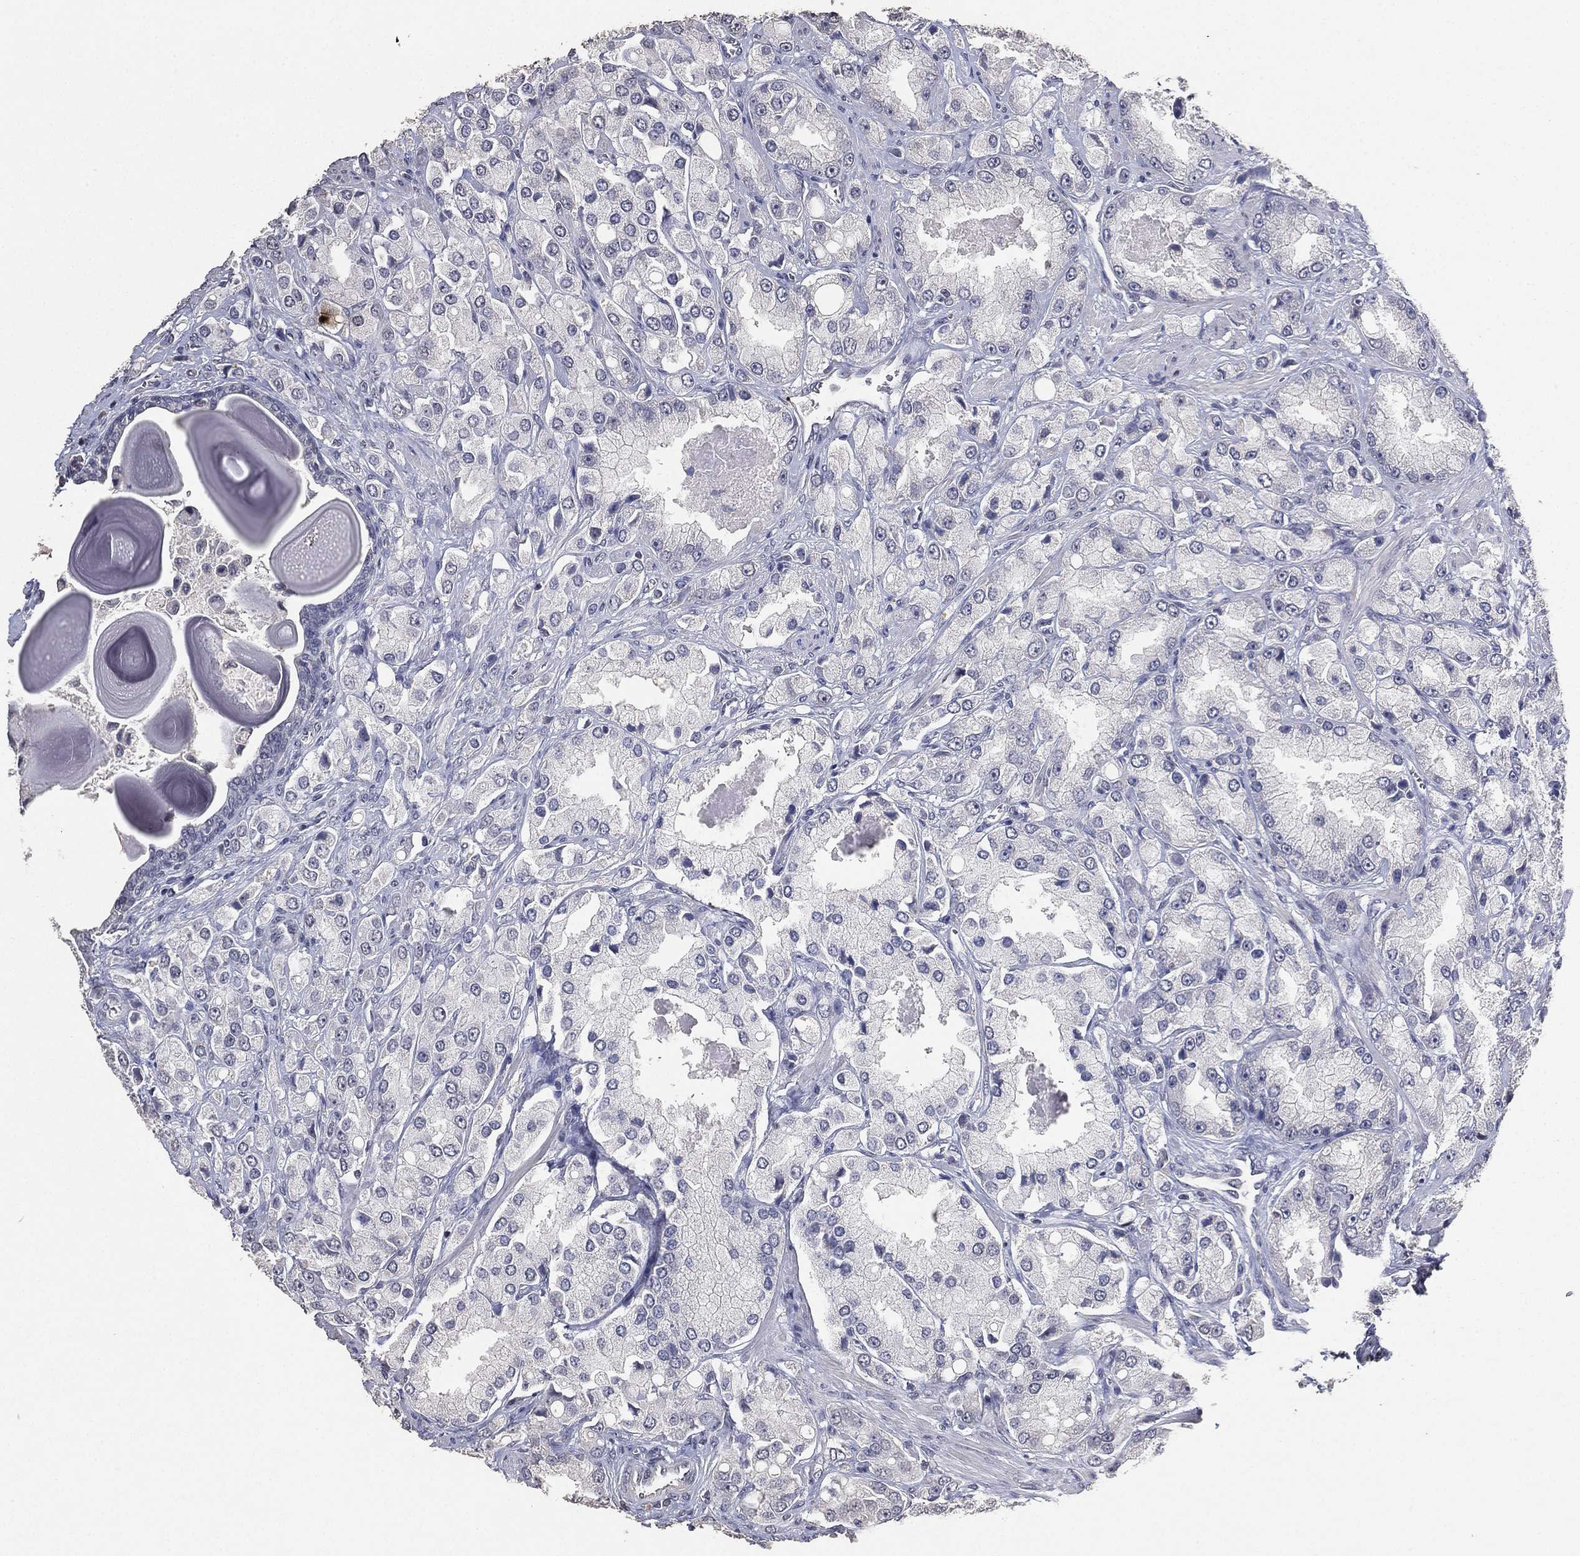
{"staining": {"intensity": "negative", "quantity": "none", "location": "none"}, "tissue": "prostate cancer", "cell_type": "Tumor cells", "image_type": "cancer", "snomed": [{"axis": "morphology", "description": "Adenocarcinoma, NOS"}, {"axis": "topography", "description": "Prostate and seminal vesicle, NOS"}, {"axis": "topography", "description": "Prostate"}], "caption": "A histopathology image of human prostate cancer (adenocarcinoma) is negative for staining in tumor cells. (DAB IHC, high magnification).", "gene": "DSG1", "patient": {"sex": "male", "age": 64}}